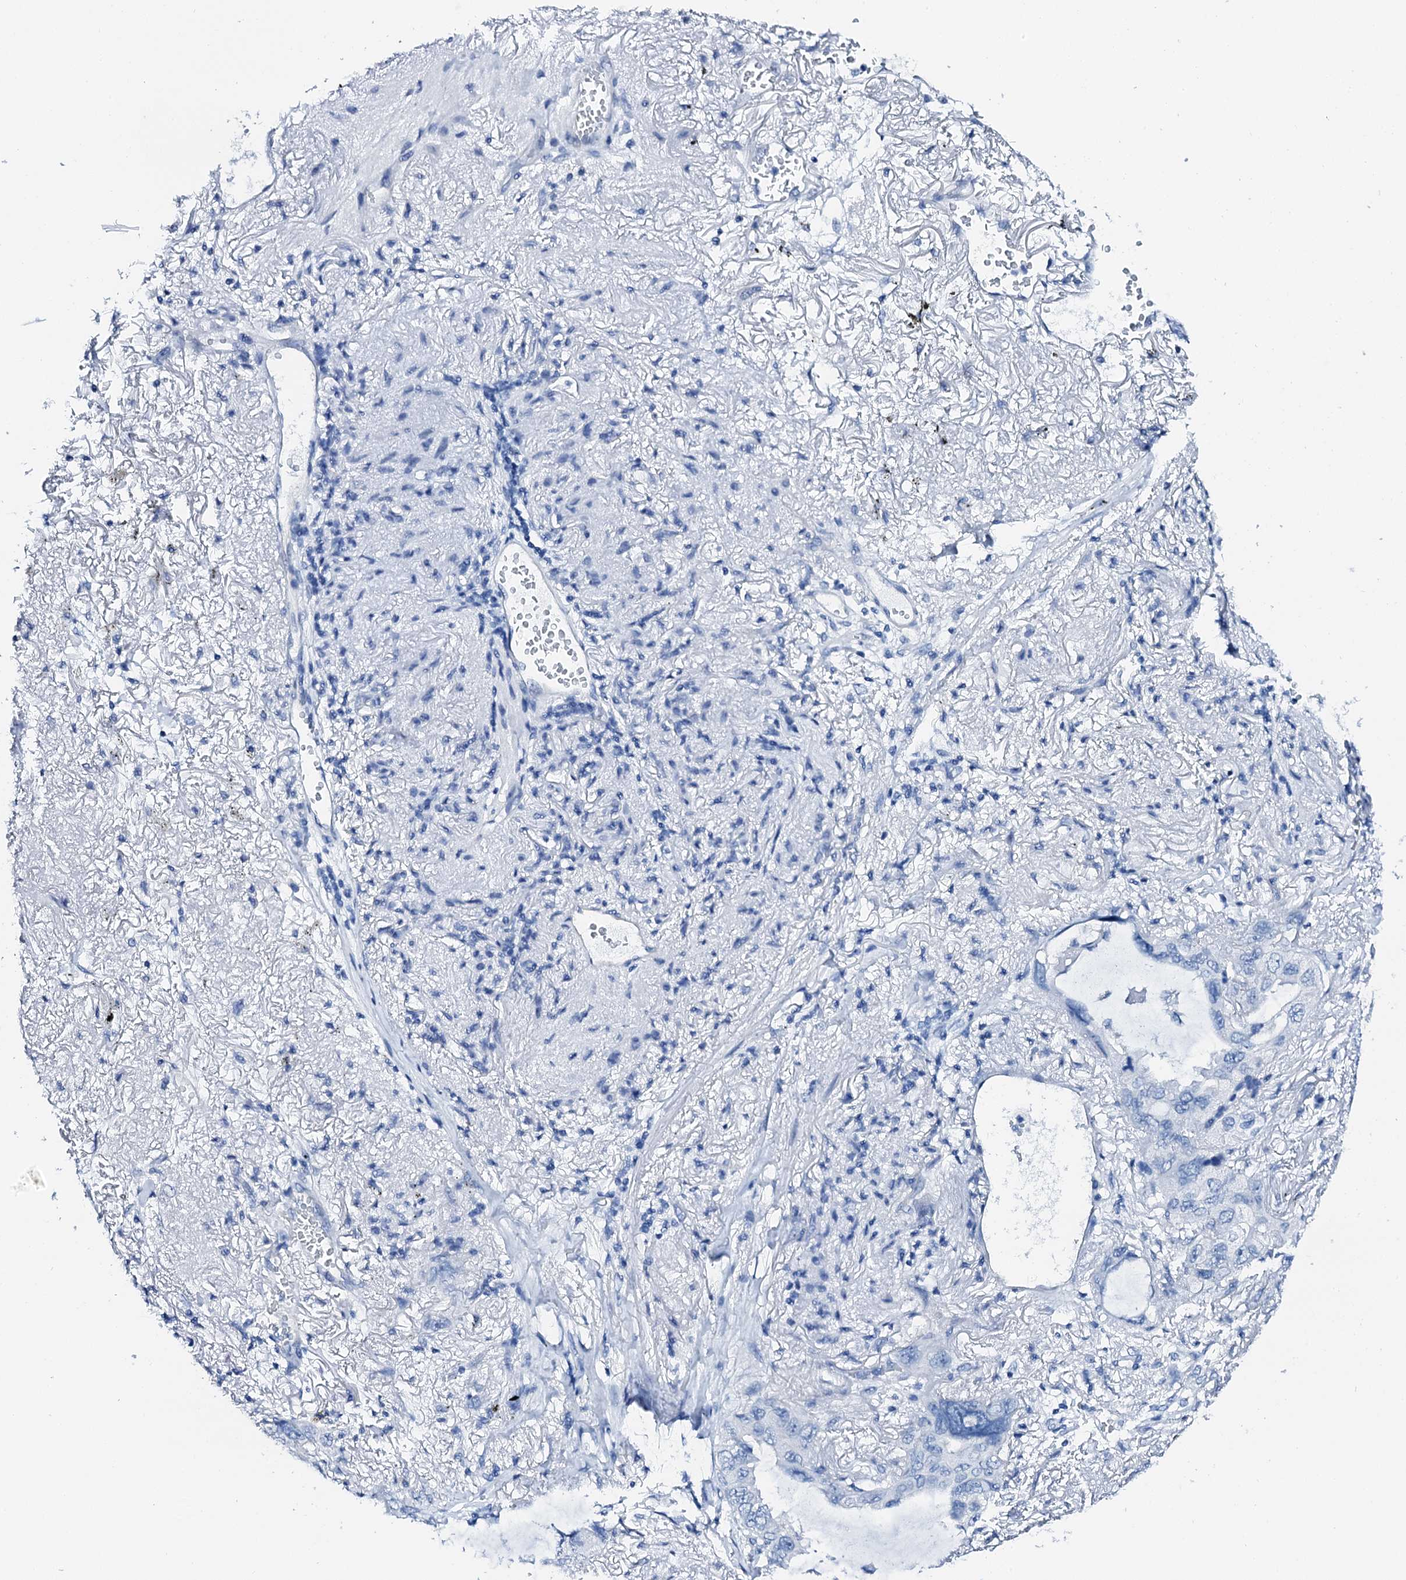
{"staining": {"intensity": "negative", "quantity": "none", "location": "none"}, "tissue": "lung cancer", "cell_type": "Tumor cells", "image_type": "cancer", "snomed": [{"axis": "morphology", "description": "Squamous cell carcinoma, NOS"}, {"axis": "topography", "description": "Lung"}], "caption": "IHC of lung cancer displays no positivity in tumor cells.", "gene": "PTH", "patient": {"sex": "female", "age": 73}}